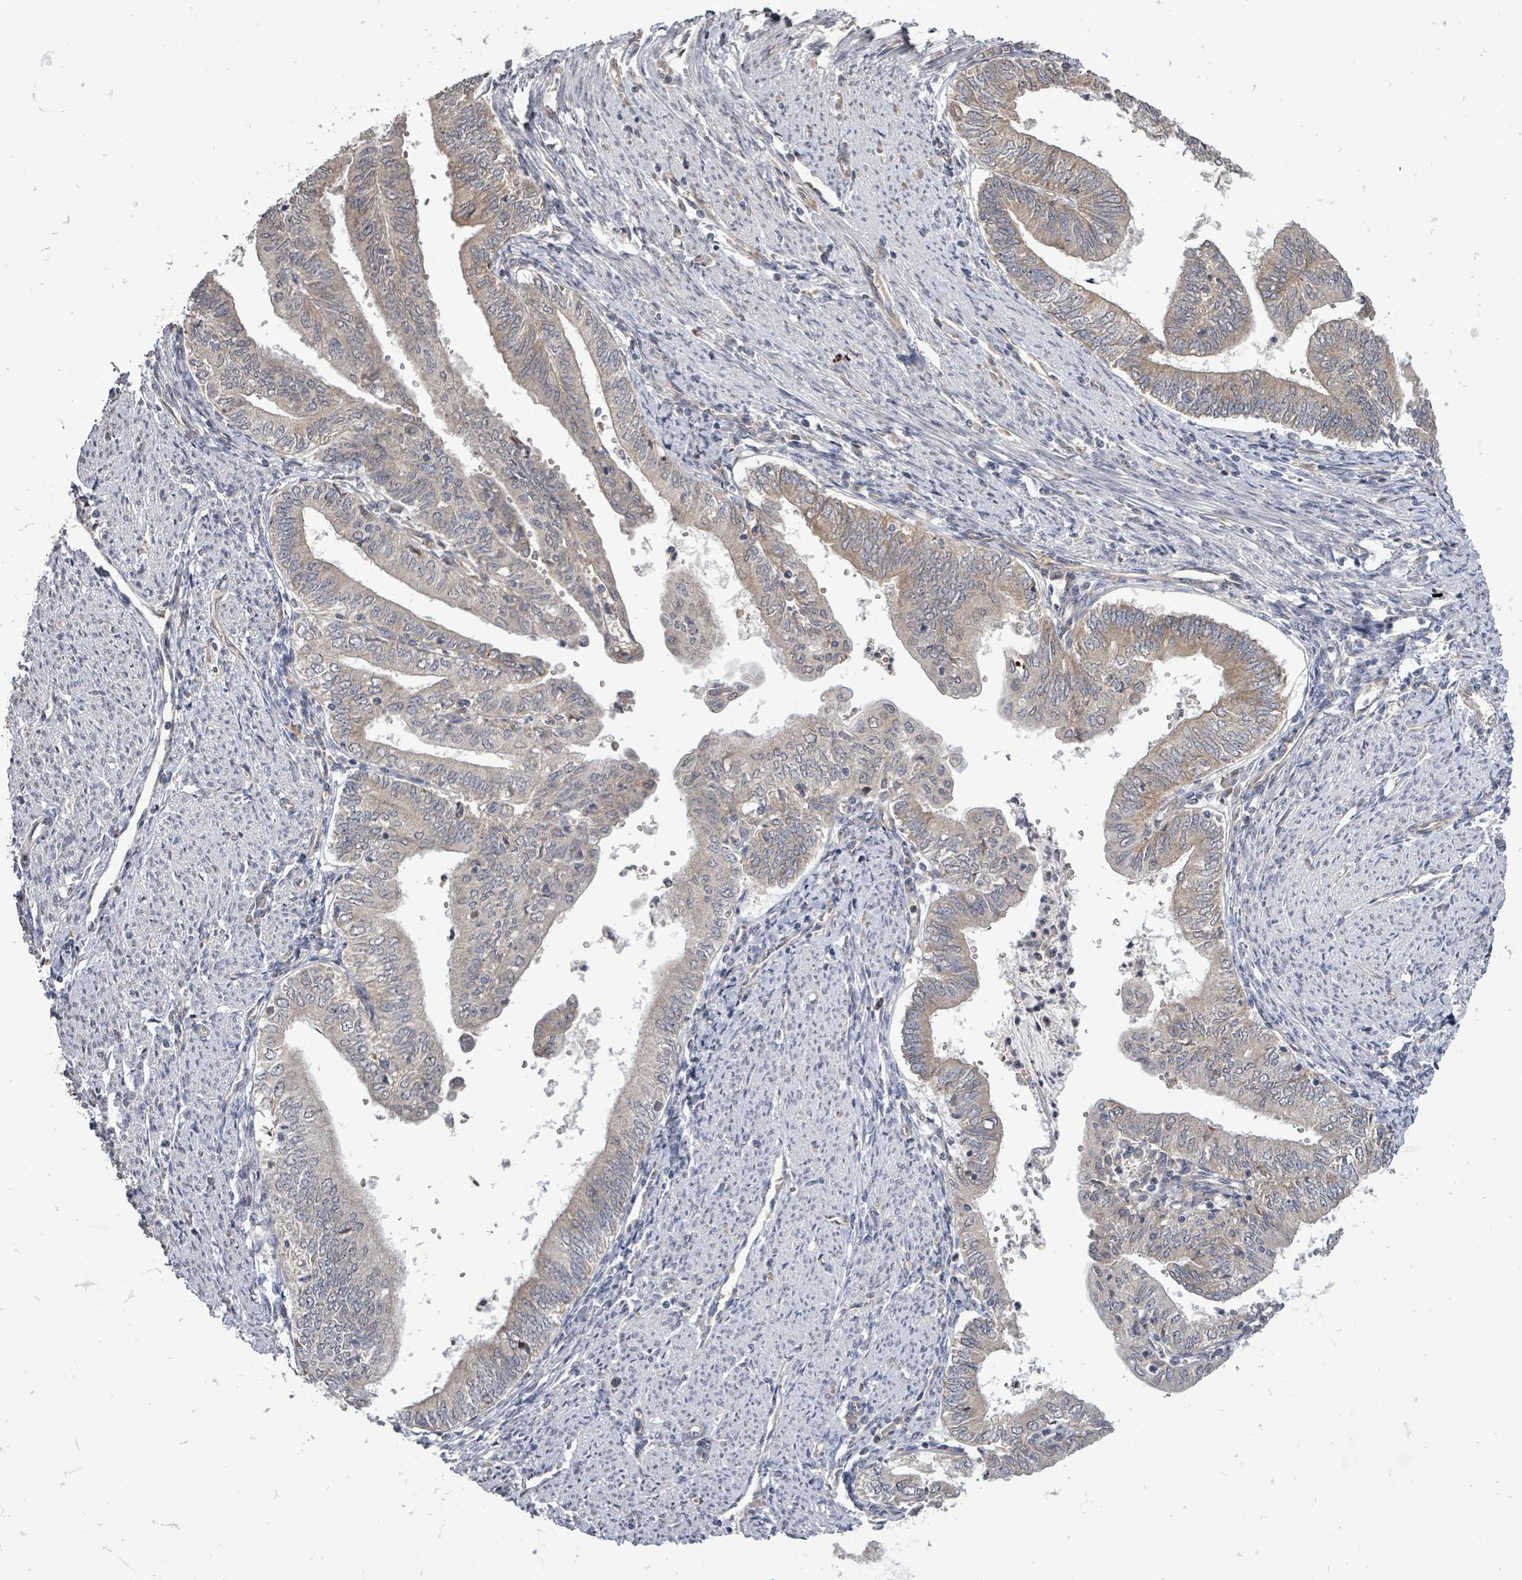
{"staining": {"intensity": "weak", "quantity": "25%-75%", "location": "cytoplasmic/membranous"}, "tissue": "endometrial cancer", "cell_type": "Tumor cells", "image_type": "cancer", "snomed": [{"axis": "morphology", "description": "Adenocarcinoma, NOS"}, {"axis": "topography", "description": "Endometrium"}], "caption": "Tumor cells show low levels of weak cytoplasmic/membranous expression in approximately 25%-75% of cells in human endometrial cancer.", "gene": "RALGAPB", "patient": {"sex": "female", "age": 66}}